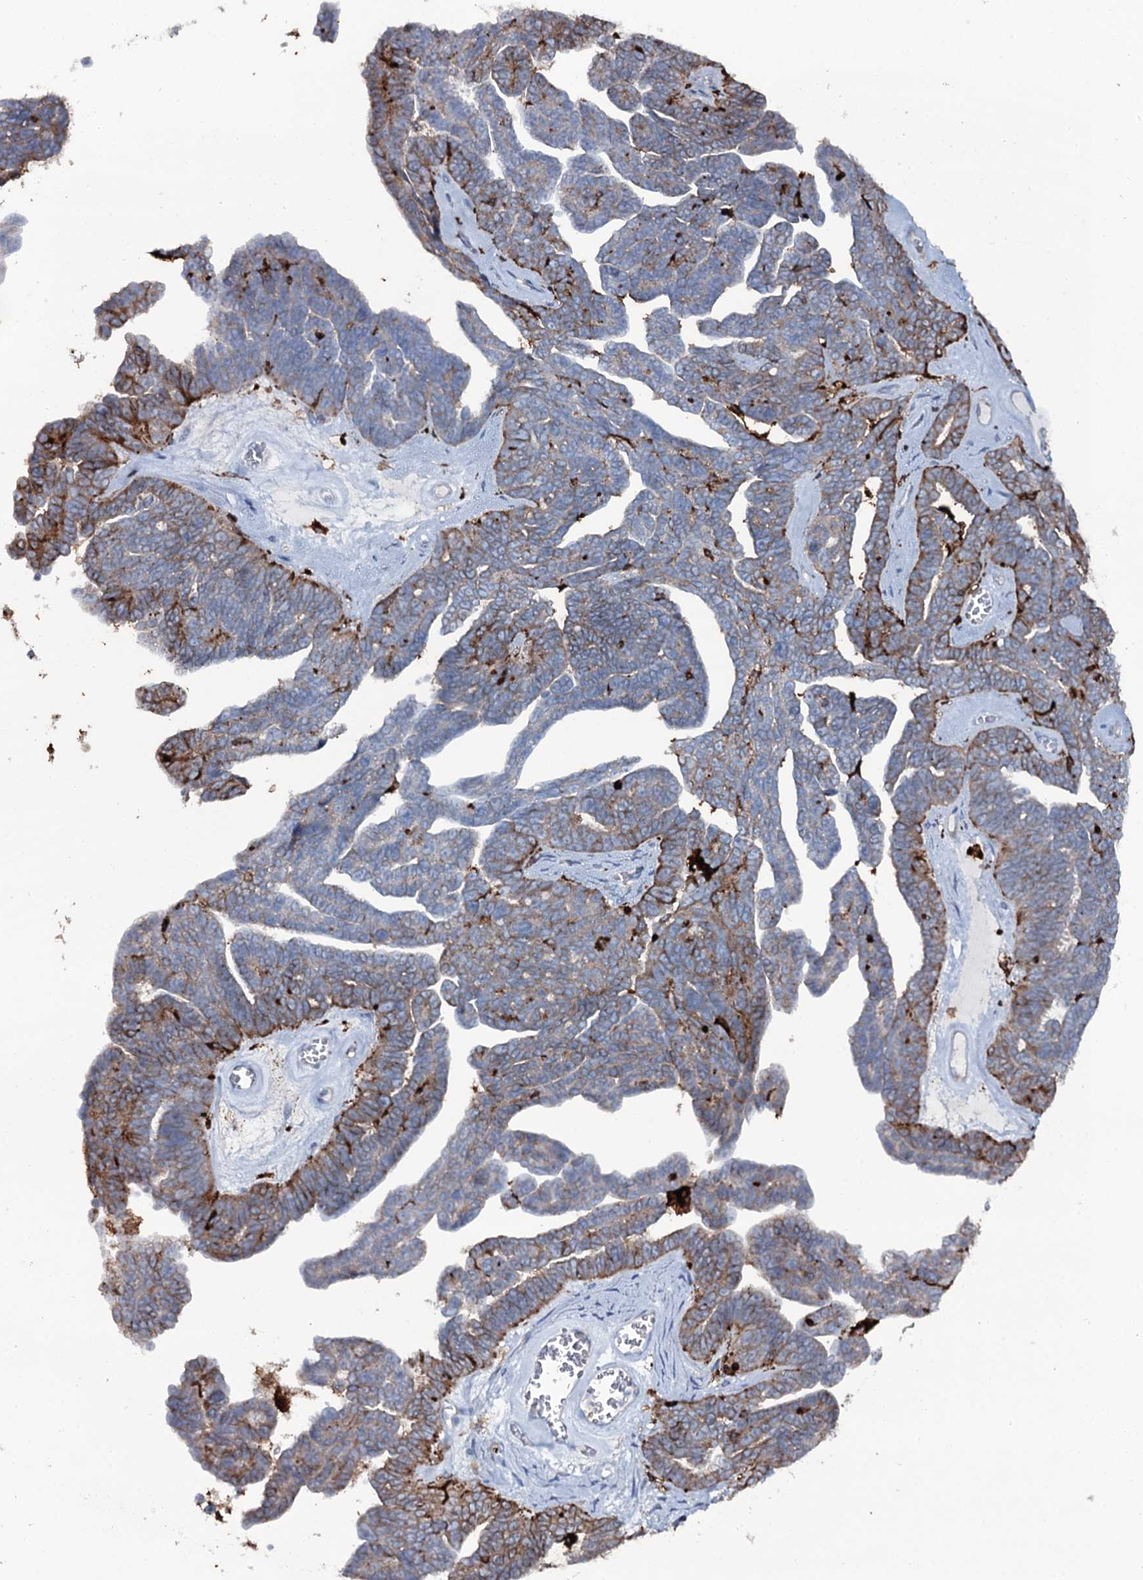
{"staining": {"intensity": "moderate", "quantity": ">75%", "location": "cytoplasmic/membranous"}, "tissue": "ovarian cancer", "cell_type": "Tumor cells", "image_type": "cancer", "snomed": [{"axis": "morphology", "description": "Cystadenocarcinoma, serous, NOS"}, {"axis": "topography", "description": "Ovary"}], "caption": "The micrograph exhibits staining of ovarian cancer, revealing moderate cytoplasmic/membranous protein expression (brown color) within tumor cells.", "gene": "OSBPL2", "patient": {"sex": "female", "age": 79}}